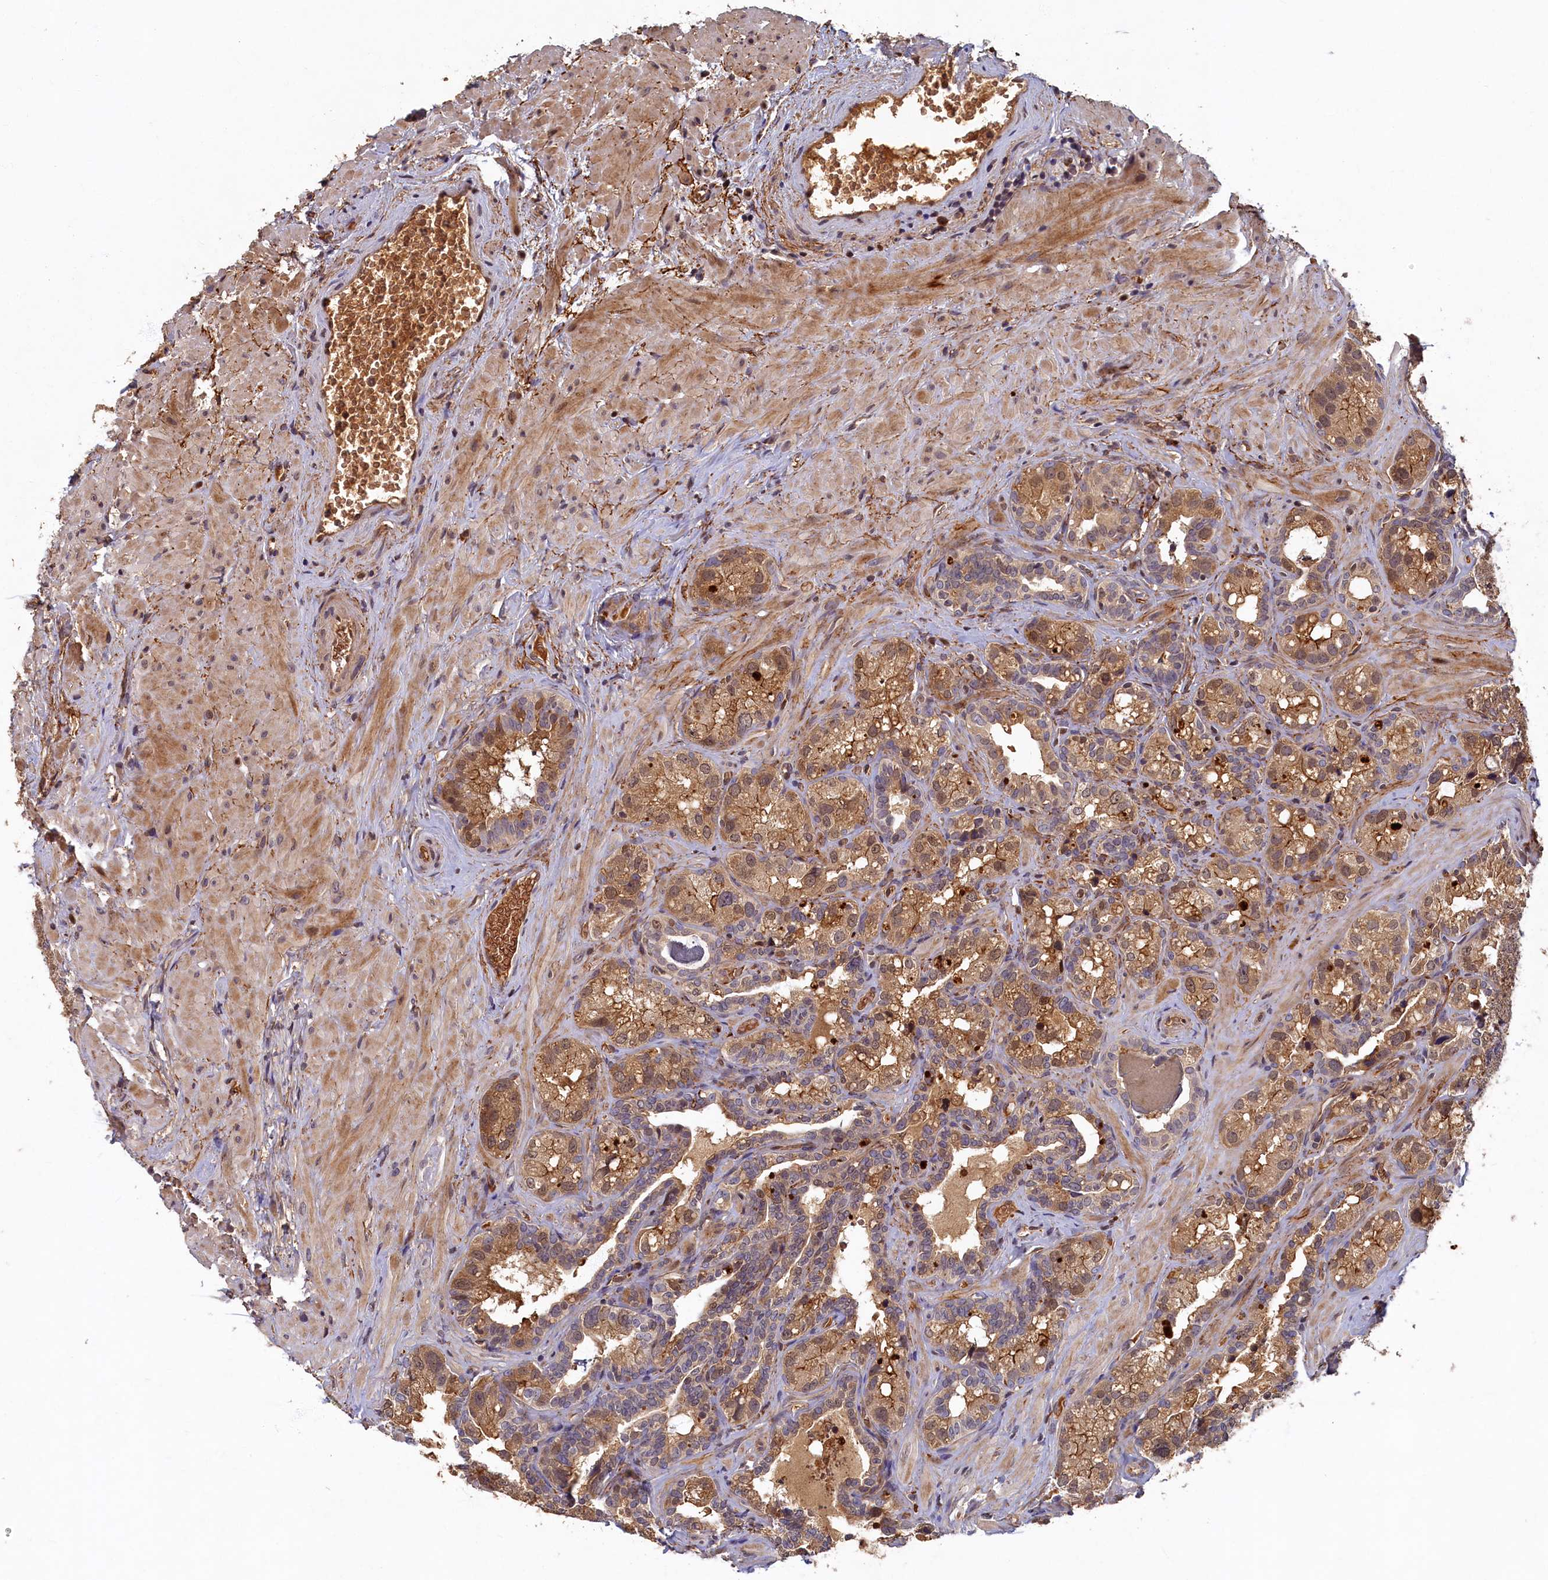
{"staining": {"intensity": "moderate", "quantity": ">75%", "location": "cytoplasmic/membranous"}, "tissue": "seminal vesicle", "cell_type": "Glandular cells", "image_type": "normal", "snomed": [{"axis": "morphology", "description": "Normal tissue, NOS"}, {"axis": "topography", "description": "Seminal veicle"}, {"axis": "topography", "description": "Peripheral nerve tissue"}], "caption": "Seminal vesicle stained with immunohistochemistry (IHC) exhibits moderate cytoplasmic/membranous positivity in approximately >75% of glandular cells. The staining is performed using DAB (3,3'-diaminobenzidine) brown chromogen to label protein expression. The nuclei are counter-stained blue using hematoxylin.", "gene": "LCMT2", "patient": {"sex": "male", "age": 67}}